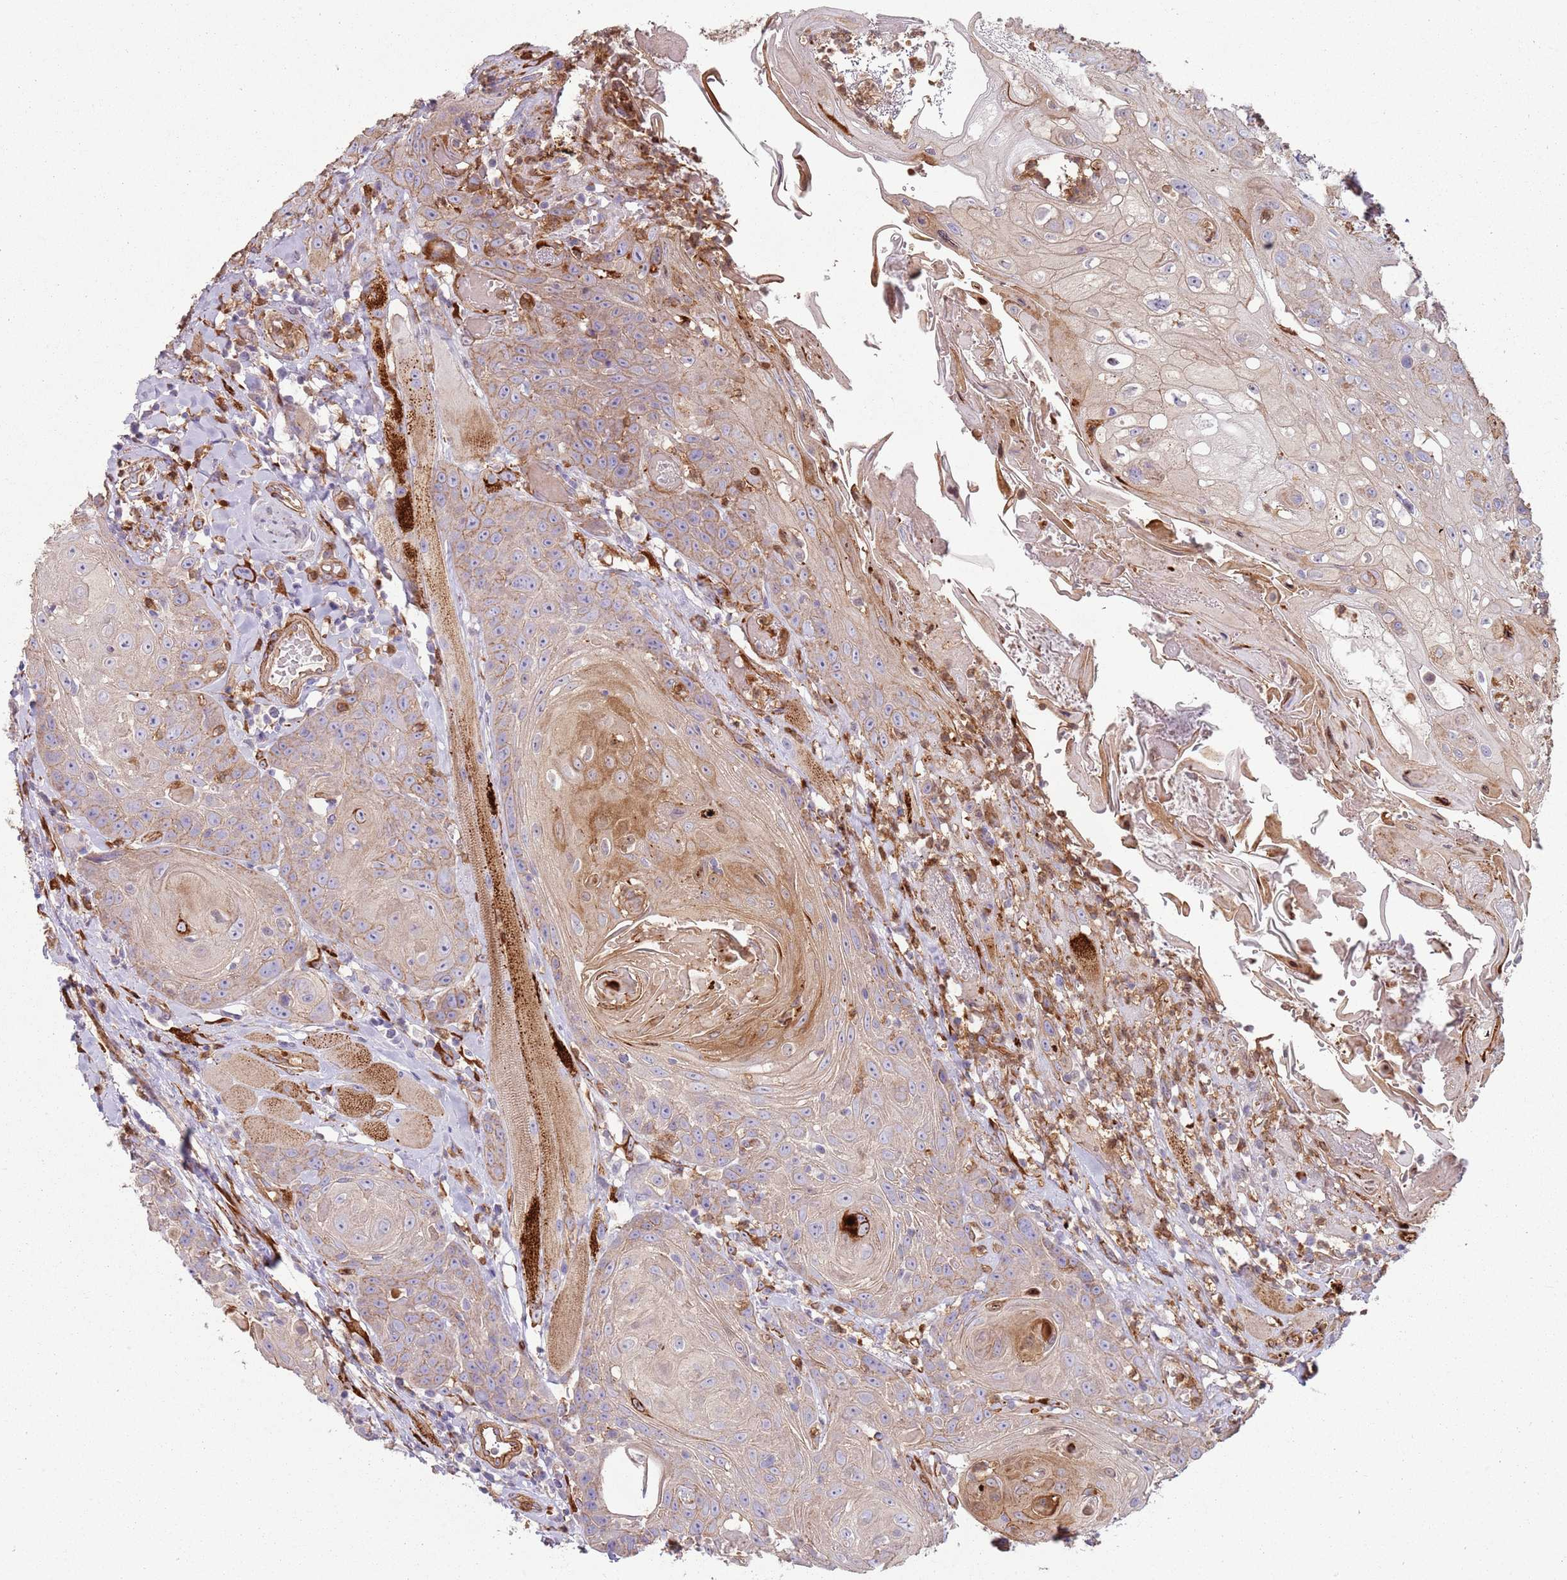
{"staining": {"intensity": "weak", "quantity": ">75%", "location": "cytoplasmic/membranous"}, "tissue": "head and neck cancer", "cell_type": "Tumor cells", "image_type": "cancer", "snomed": [{"axis": "morphology", "description": "Squamous cell carcinoma, NOS"}, {"axis": "topography", "description": "Head-Neck"}], "caption": "Head and neck squamous cell carcinoma stained with immunohistochemistry shows weak cytoplasmic/membranous positivity in approximately >75% of tumor cells.", "gene": "PHLPP2", "patient": {"sex": "female", "age": 59}}